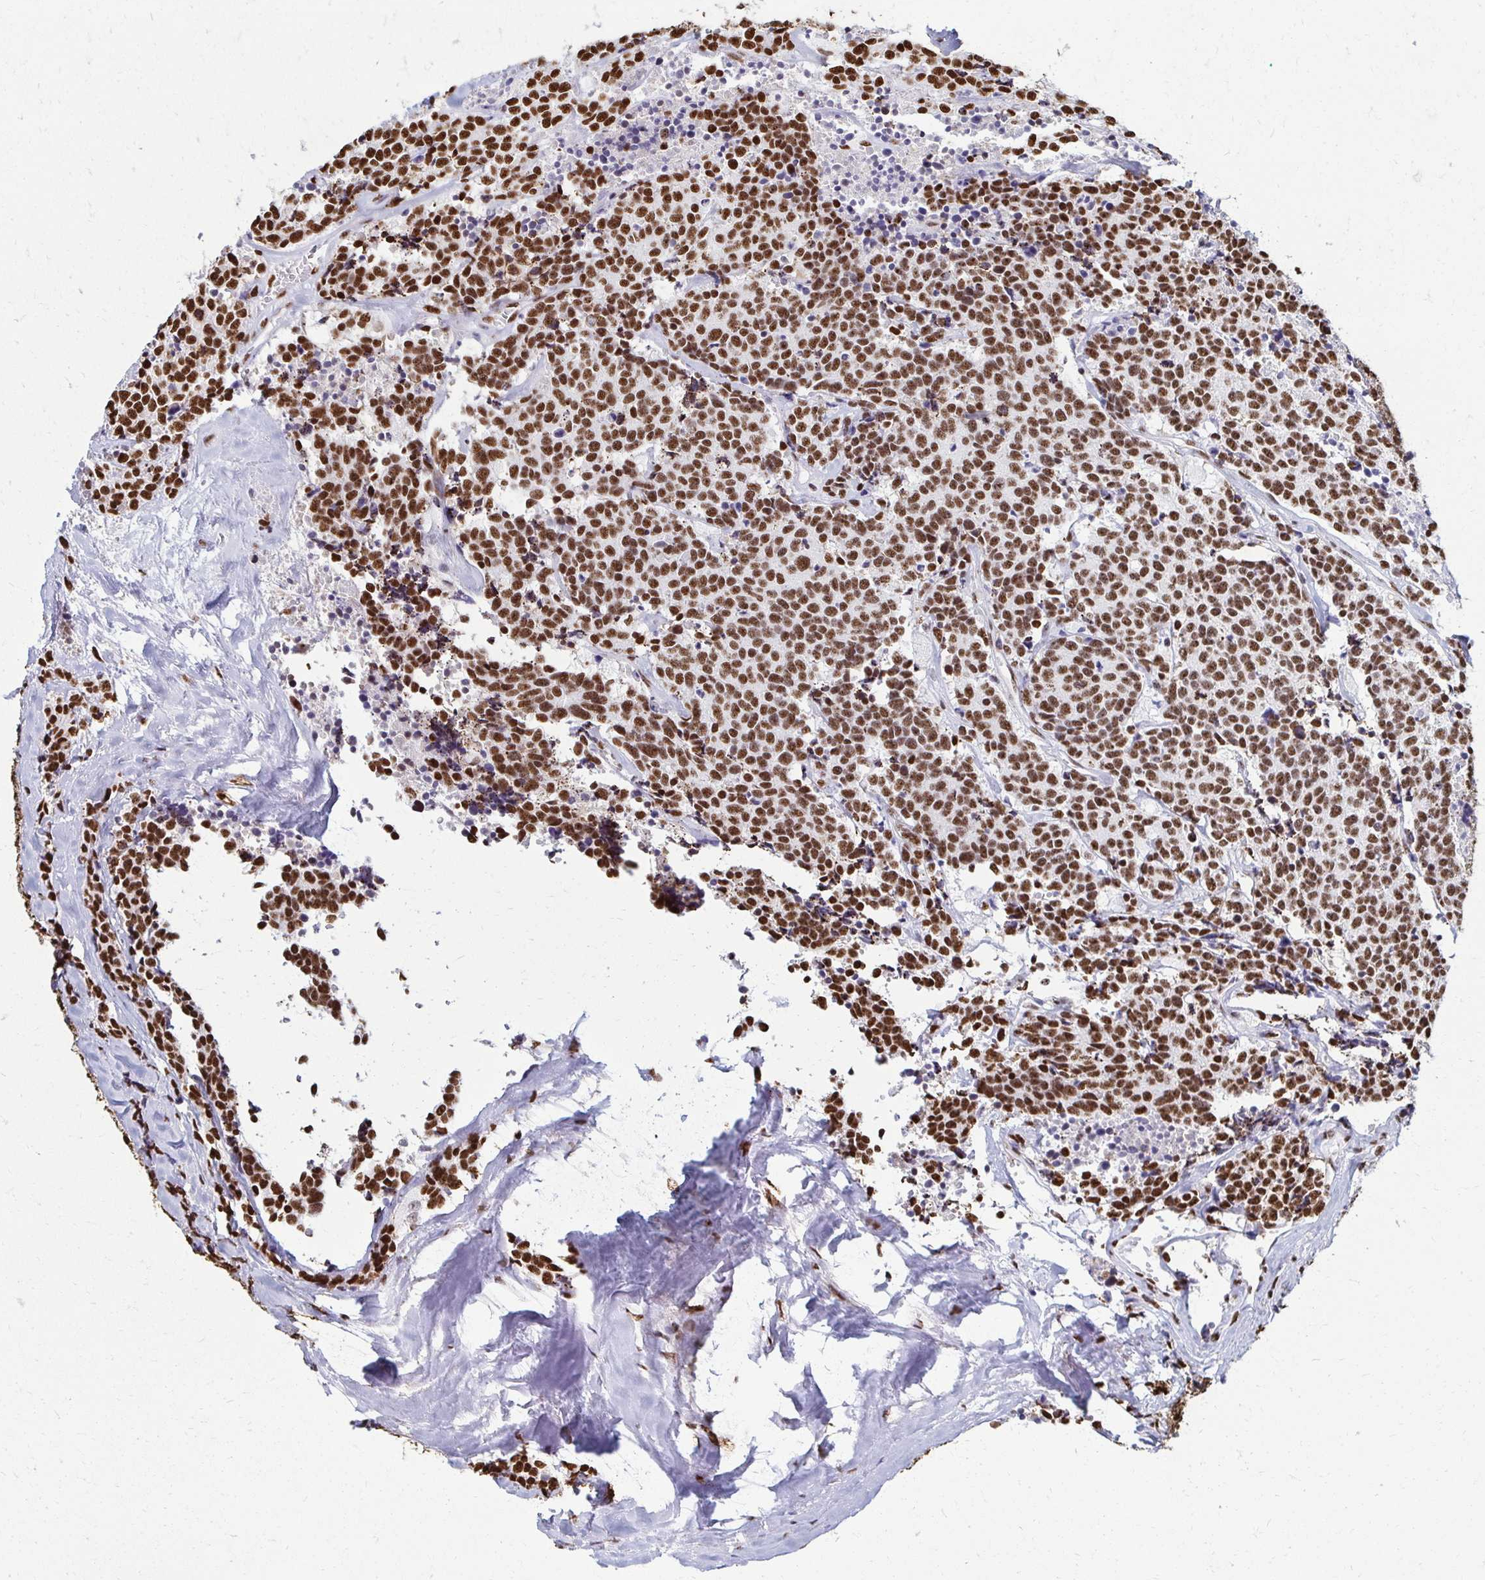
{"staining": {"intensity": "strong", "quantity": ">75%", "location": "nuclear"}, "tissue": "carcinoid", "cell_type": "Tumor cells", "image_type": "cancer", "snomed": [{"axis": "morphology", "description": "Carcinoid, malignant, NOS"}, {"axis": "topography", "description": "Skin"}], "caption": "Carcinoid was stained to show a protein in brown. There is high levels of strong nuclear staining in approximately >75% of tumor cells.", "gene": "NONO", "patient": {"sex": "female", "age": 79}}